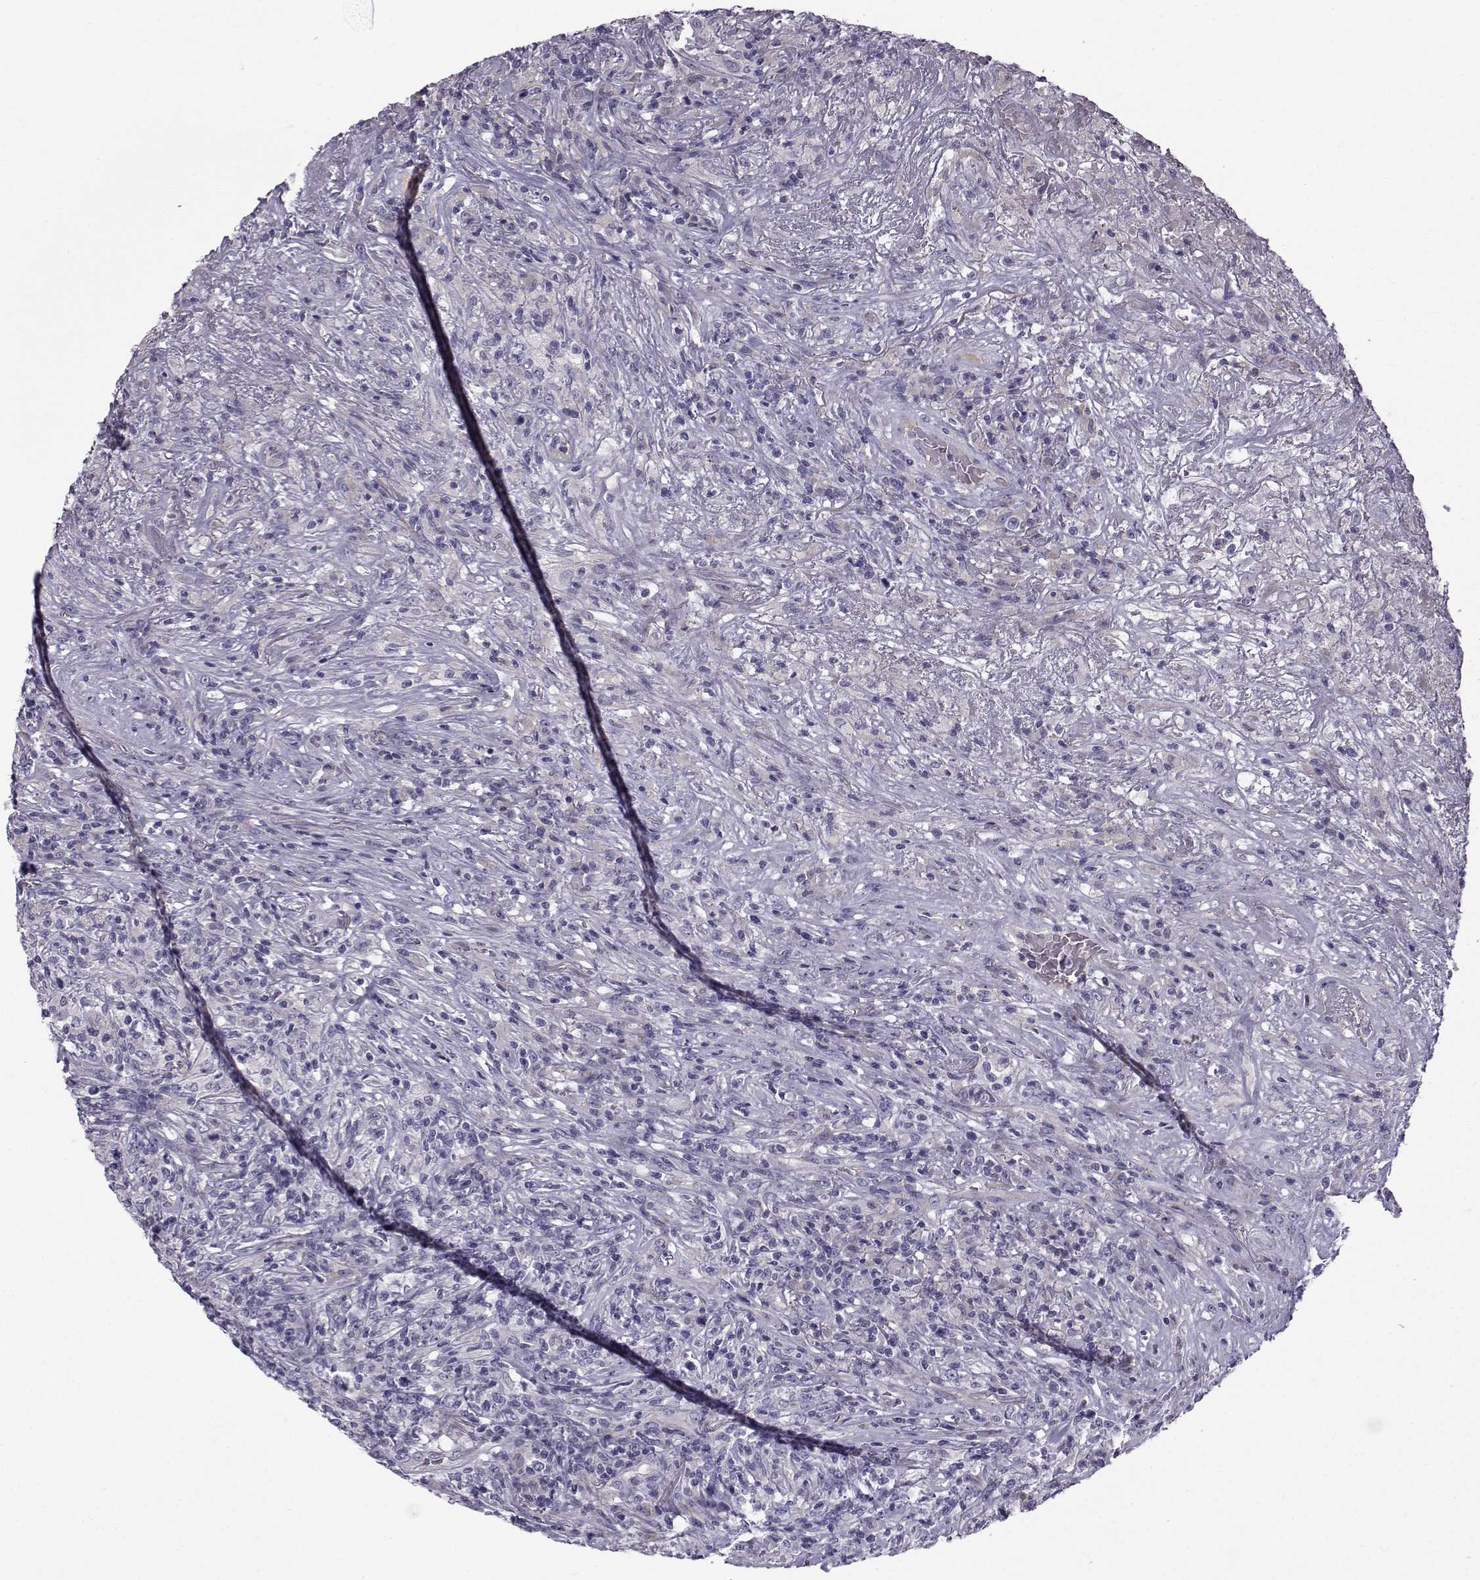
{"staining": {"intensity": "negative", "quantity": "none", "location": "none"}, "tissue": "lymphoma", "cell_type": "Tumor cells", "image_type": "cancer", "snomed": [{"axis": "morphology", "description": "Malignant lymphoma, non-Hodgkin's type, High grade"}, {"axis": "topography", "description": "Lung"}], "caption": "High power microscopy image of an immunohistochemistry image of high-grade malignant lymphoma, non-Hodgkin's type, revealing no significant staining in tumor cells.", "gene": "CALCR", "patient": {"sex": "male", "age": 79}}